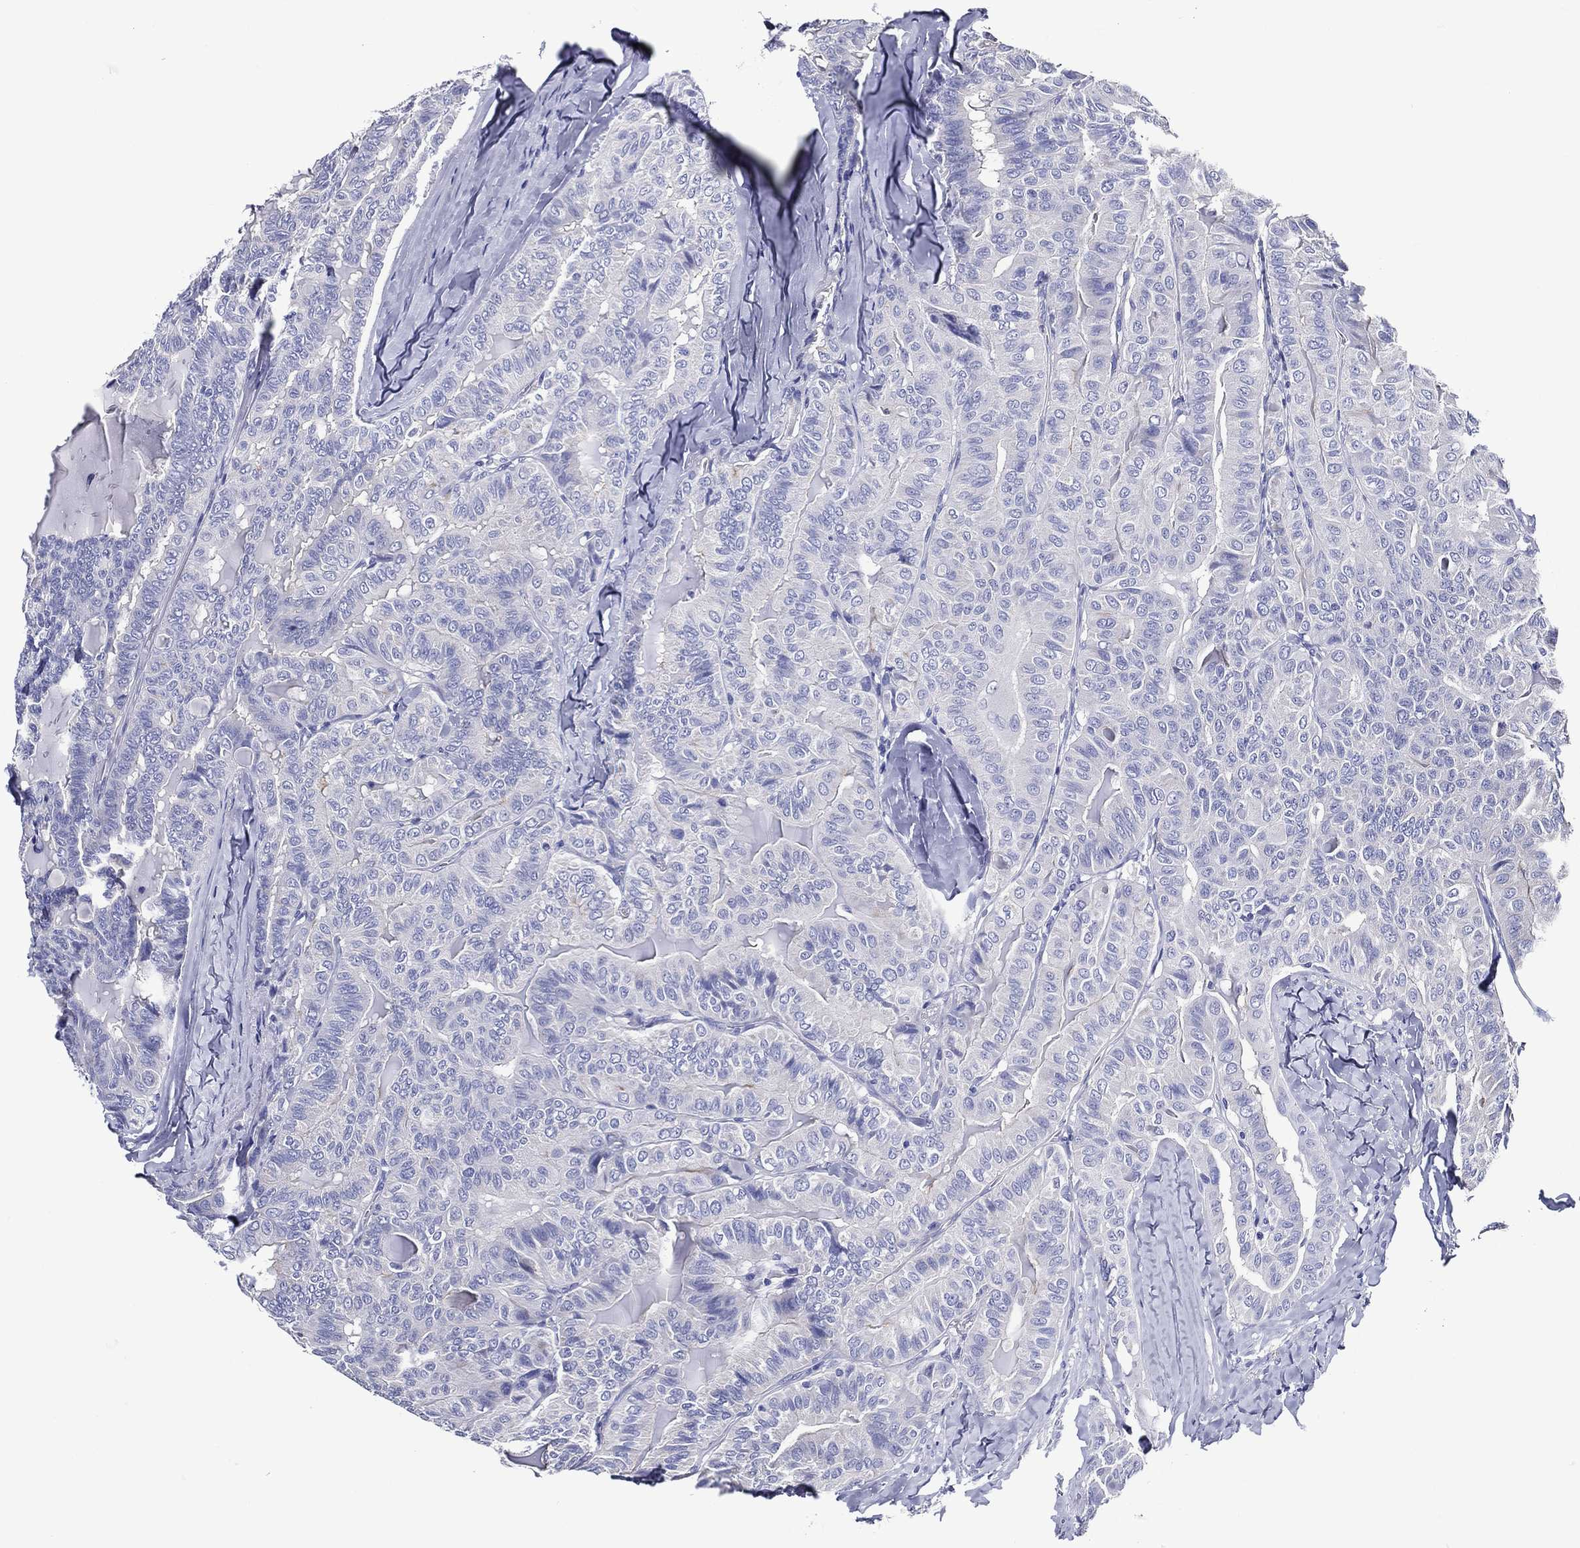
{"staining": {"intensity": "negative", "quantity": "none", "location": "none"}, "tissue": "thyroid cancer", "cell_type": "Tumor cells", "image_type": "cancer", "snomed": [{"axis": "morphology", "description": "Papillary adenocarcinoma, NOS"}, {"axis": "topography", "description": "Thyroid gland"}], "caption": "This image is of thyroid papillary adenocarcinoma stained with immunohistochemistry to label a protein in brown with the nuclei are counter-stained blue. There is no expression in tumor cells.", "gene": "ACE2", "patient": {"sex": "female", "age": 68}}